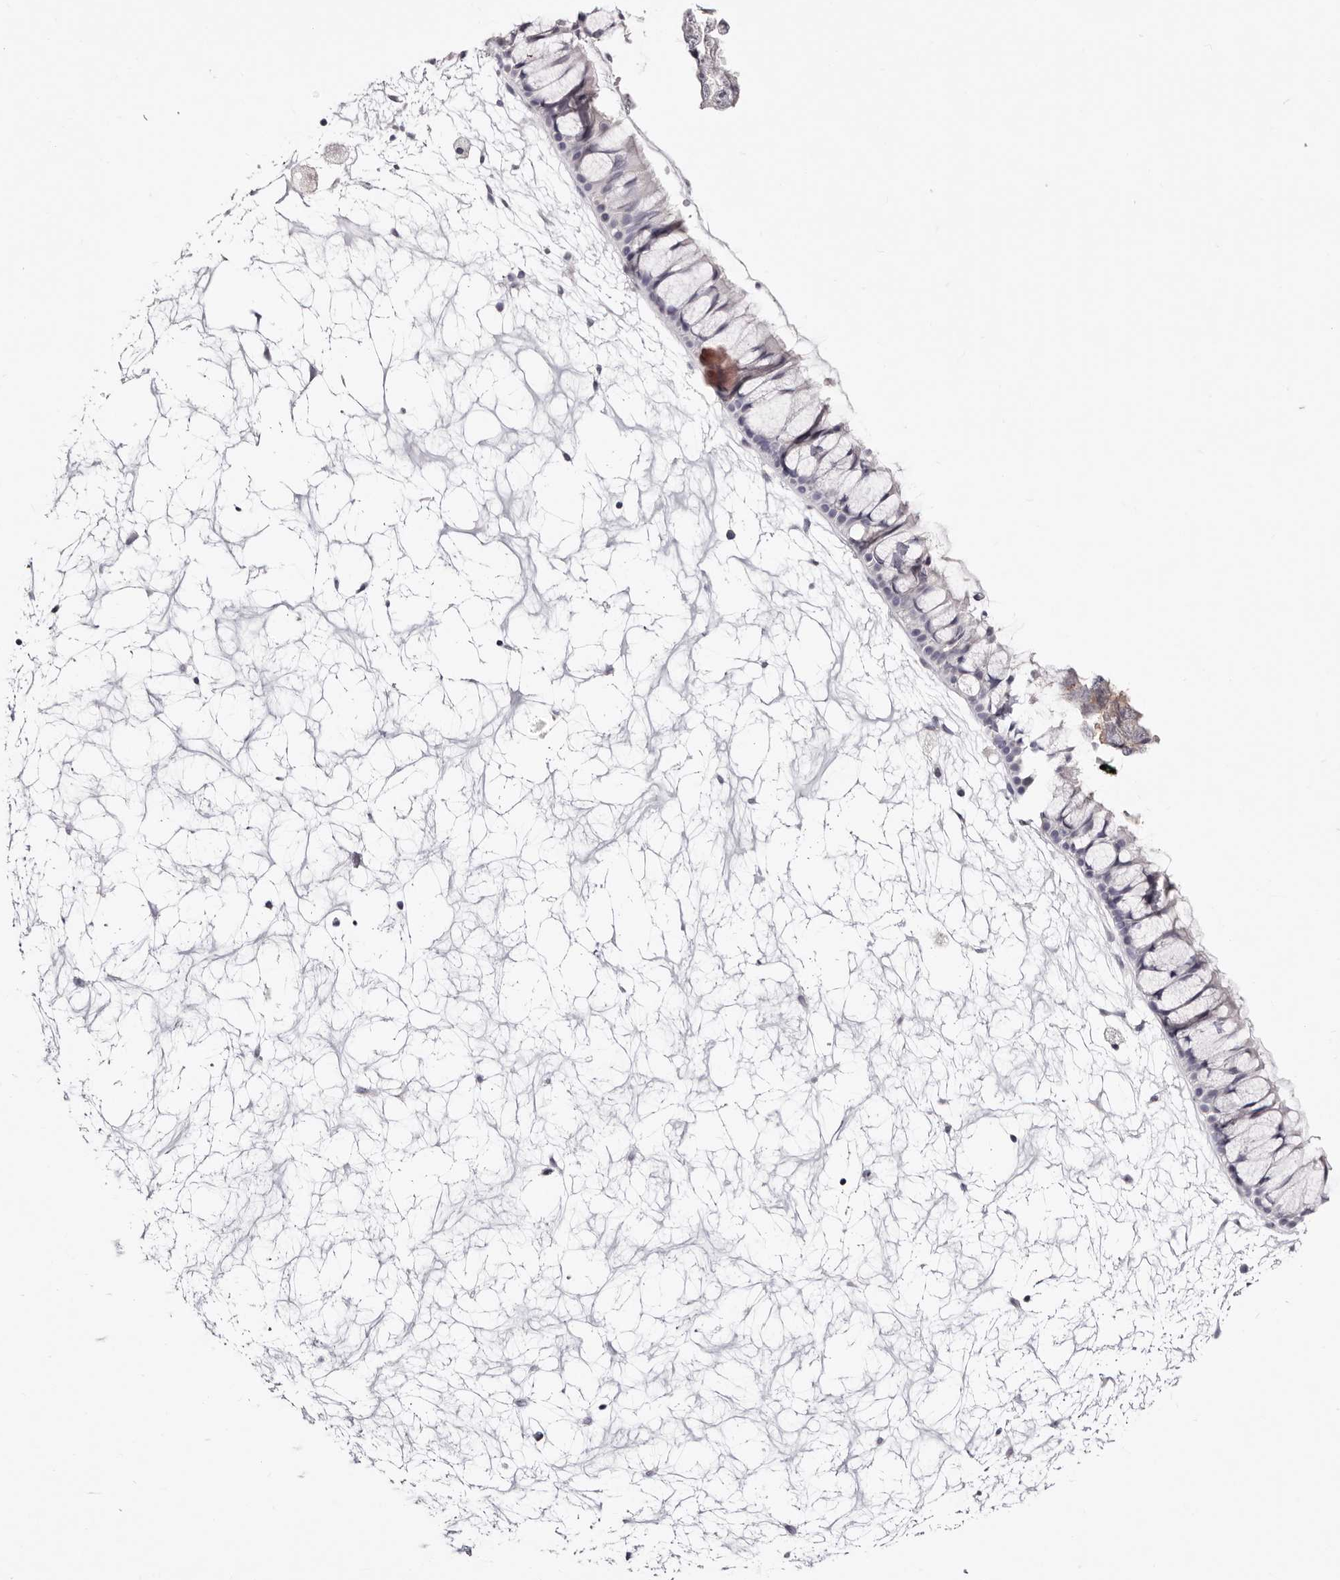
{"staining": {"intensity": "negative", "quantity": "none", "location": "none"}, "tissue": "nasopharynx", "cell_type": "Respiratory epithelial cells", "image_type": "normal", "snomed": [{"axis": "morphology", "description": "Normal tissue, NOS"}, {"axis": "topography", "description": "Nasopharynx"}], "caption": "High magnification brightfield microscopy of unremarkable nasopharynx stained with DAB (3,3'-diaminobenzidine) (brown) and counterstained with hematoxylin (blue): respiratory epithelial cells show no significant staining.", "gene": "PF4", "patient": {"sex": "male", "age": 64}}